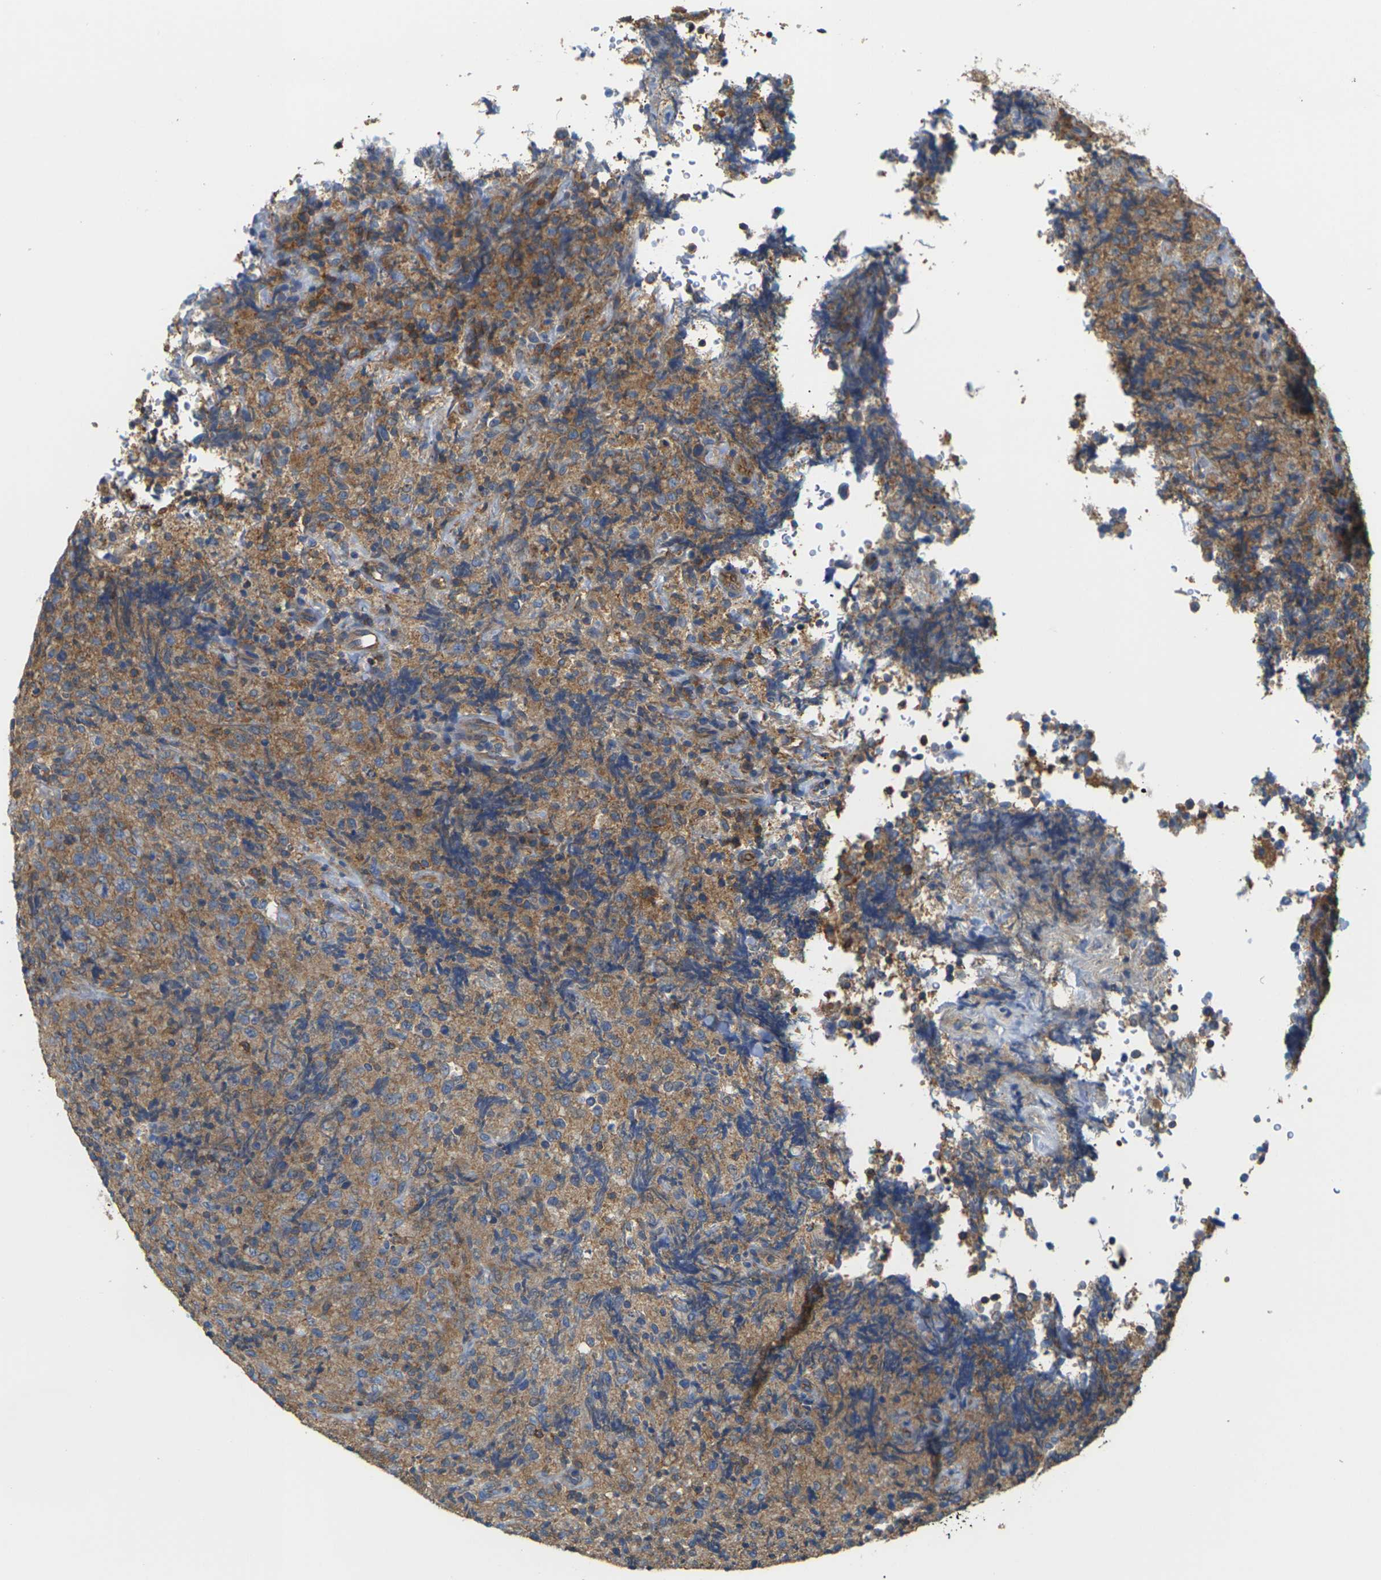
{"staining": {"intensity": "moderate", "quantity": ">75%", "location": "cytoplasmic/membranous"}, "tissue": "lymphoma", "cell_type": "Tumor cells", "image_type": "cancer", "snomed": [{"axis": "morphology", "description": "Malignant lymphoma, non-Hodgkin's type, High grade"}, {"axis": "topography", "description": "Tonsil"}], "caption": "The image demonstrates staining of malignant lymphoma, non-Hodgkin's type (high-grade), revealing moderate cytoplasmic/membranous protein expression (brown color) within tumor cells.", "gene": "IQGAP1", "patient": {"sex": "female", "age": 36}}